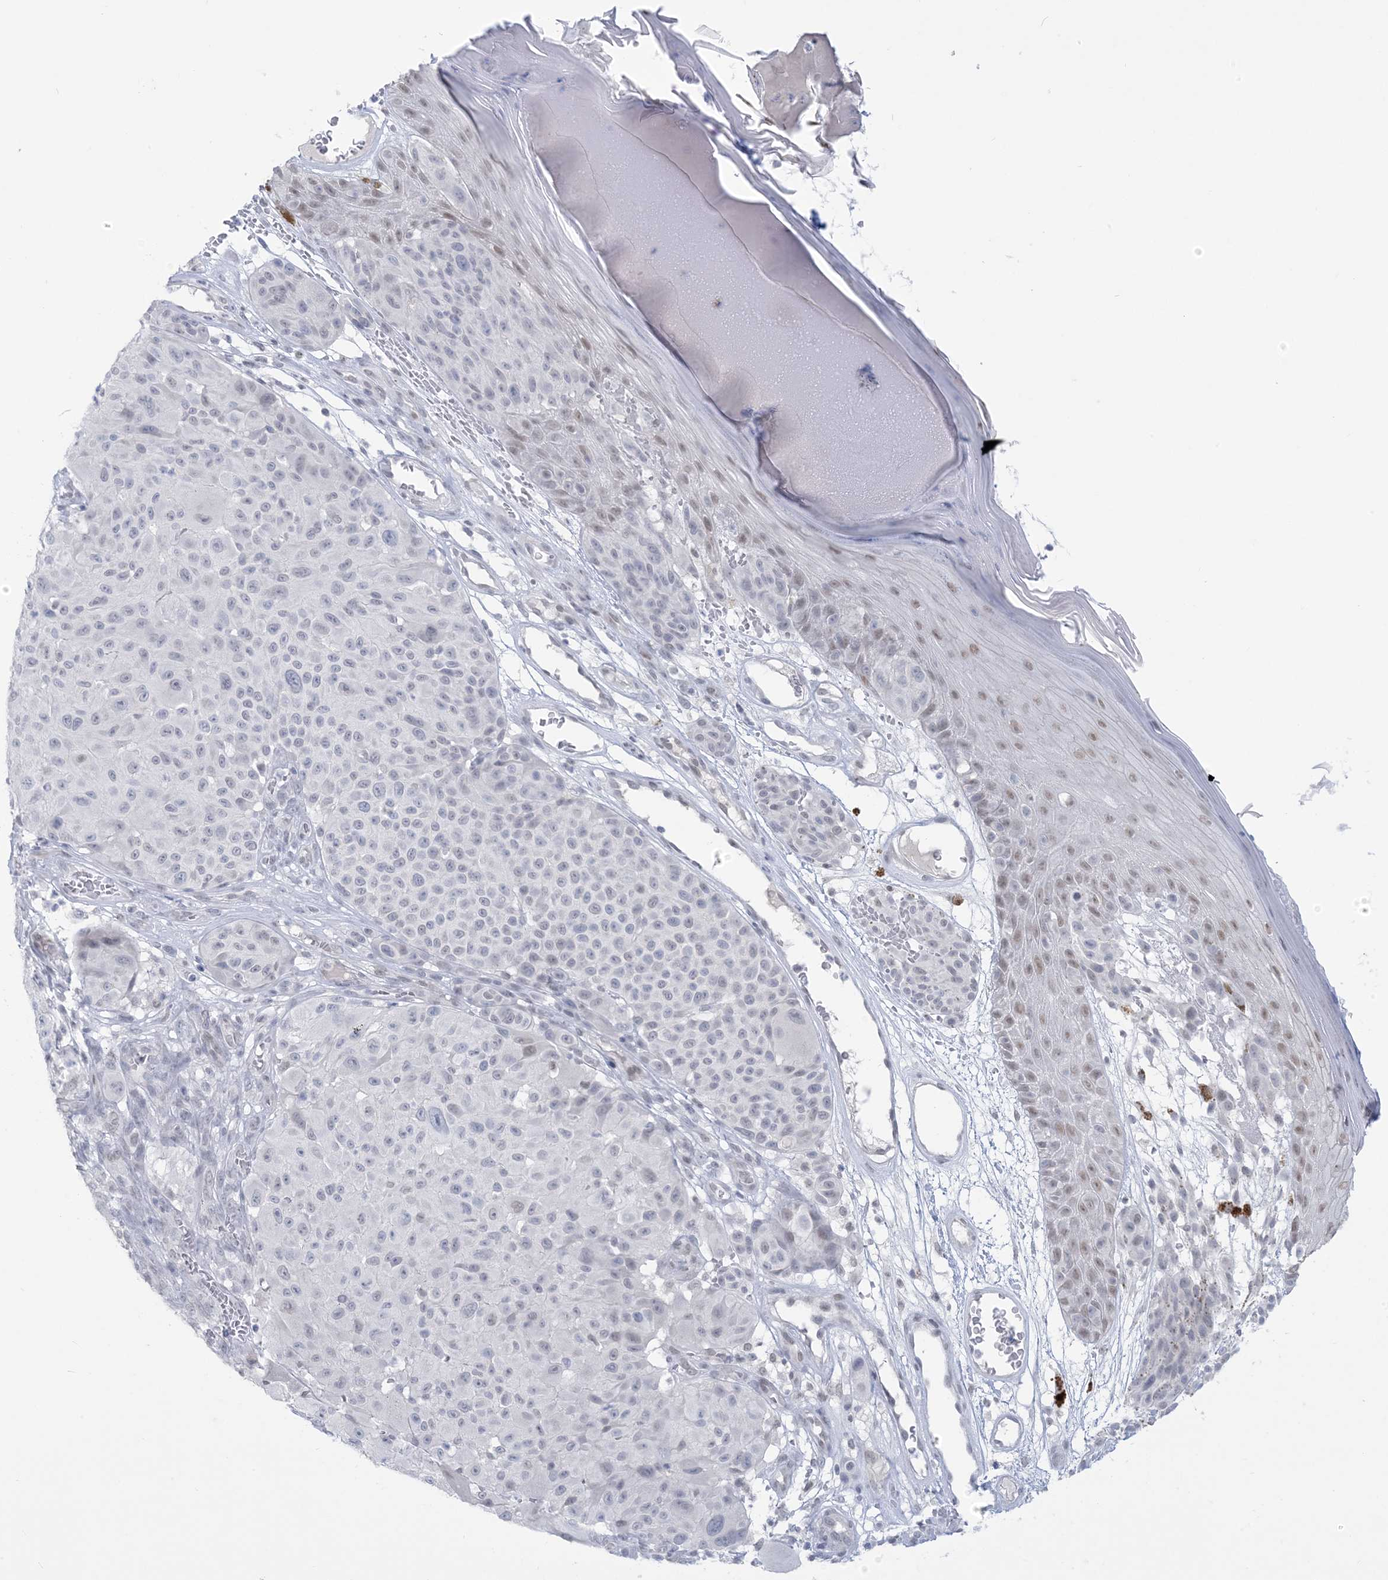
{"staining": {"intensity": "negative", "quantity": "none", "location": "none"}, "tissue": "melanoma", "cell_type": "Tumor cells", "image_type": "cancer", "snomed": [{"axis": "morphology", "description": "Malignant melanoma, NOS"}, {"axis": "topography", "description": "Skin"}], "caption": "DAB immunohistochemical staining of human malignant melanoma reveals no significant staining in tumor cells.", "gene": "HOMEZ", "patient": {"sex": "male", "age": 83}}